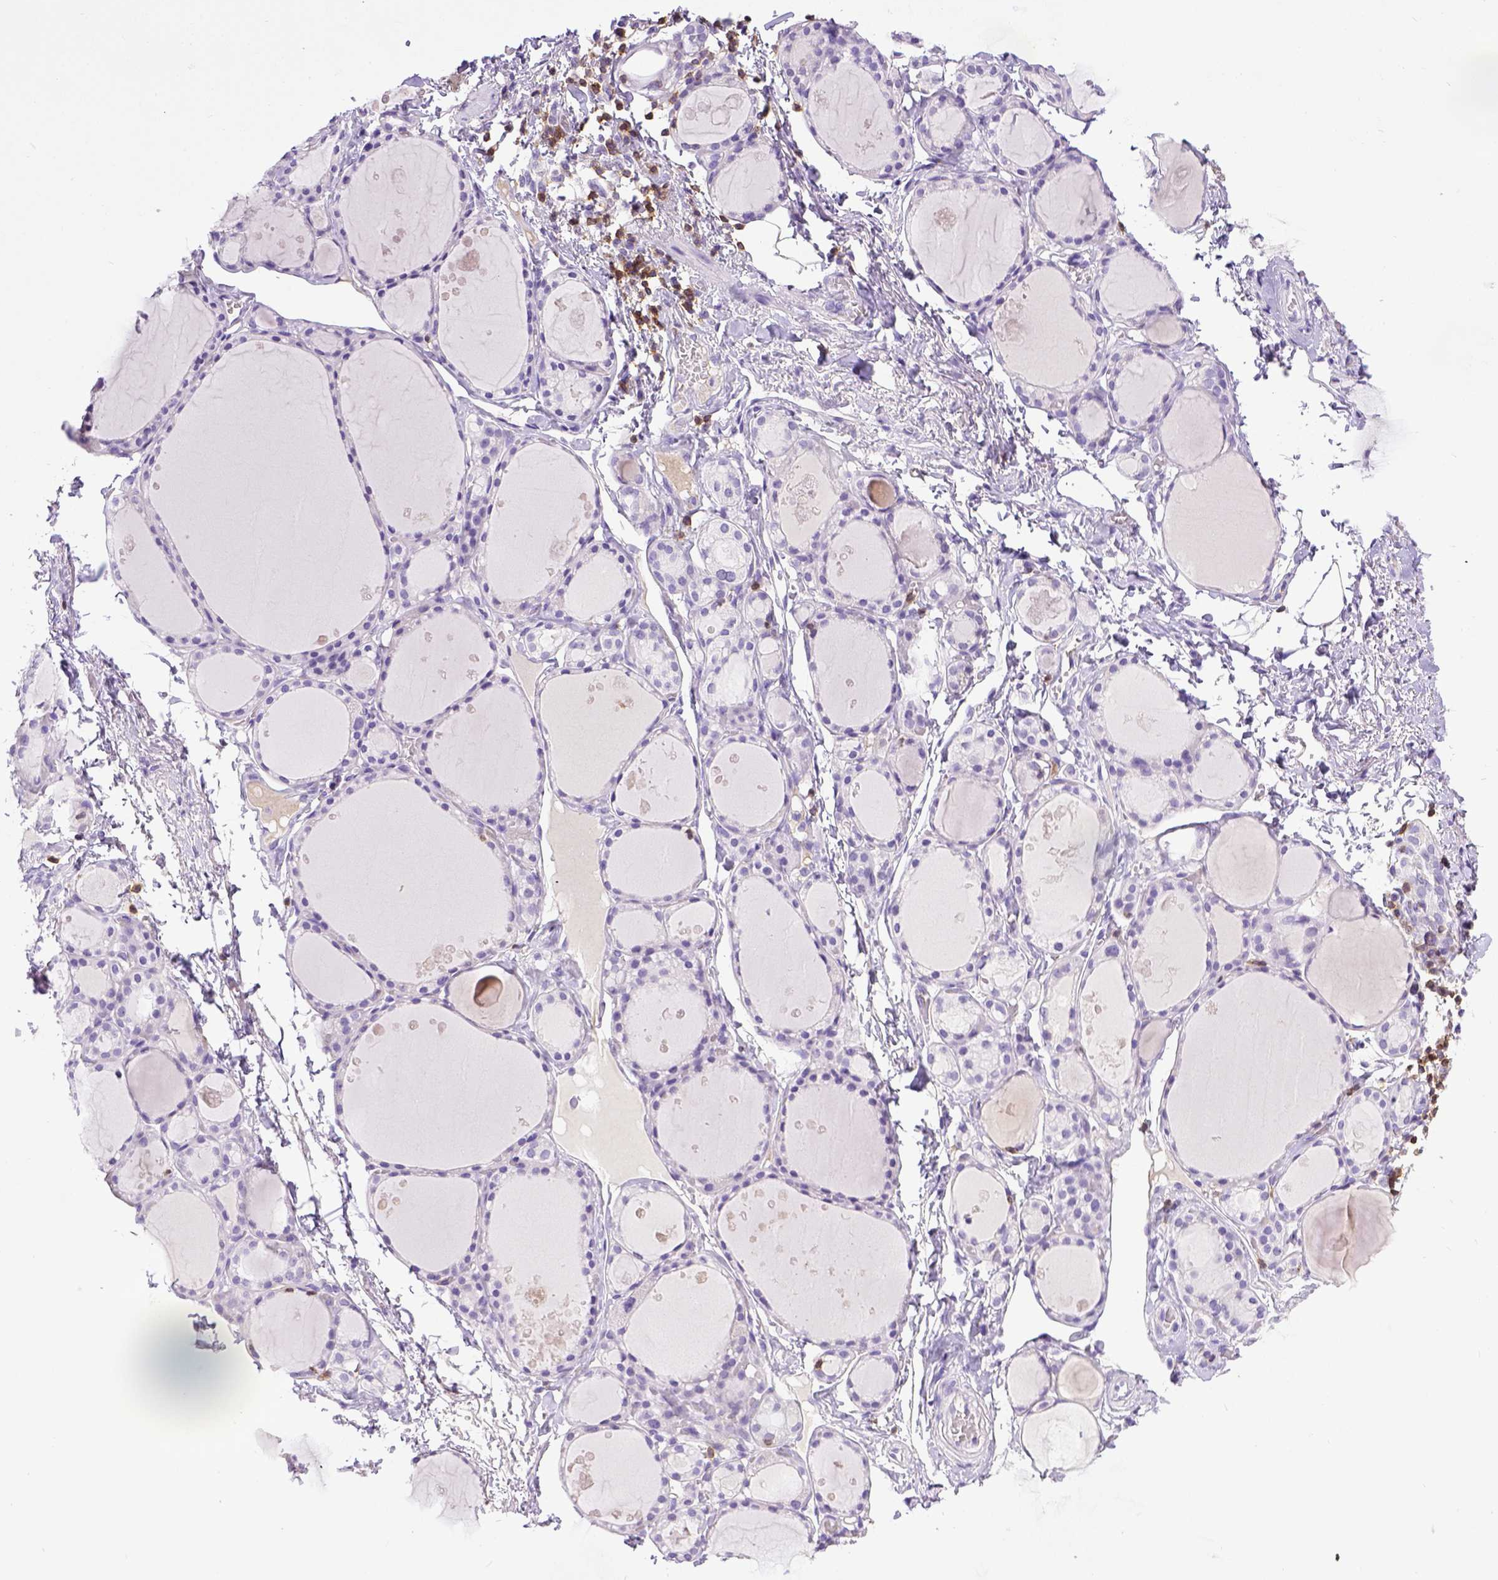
{"staining": {"intensity": "negative", "quantity": "none", "location": "none"}, "tissue": "thyroid gland", "cell_type": "Glandular cells", "image_type": "normal", "snomed": [{"axis": "morphology", "description": "Normal tissue, NOS"}, {"axis": "topography", "description": "Thyroid gland"}], "caption": "Image shows no significant protein positivity in glandular cells of normal thyroid gland.", "gene": "CD3E", "patient": {"sex": "male", "age": 68}}